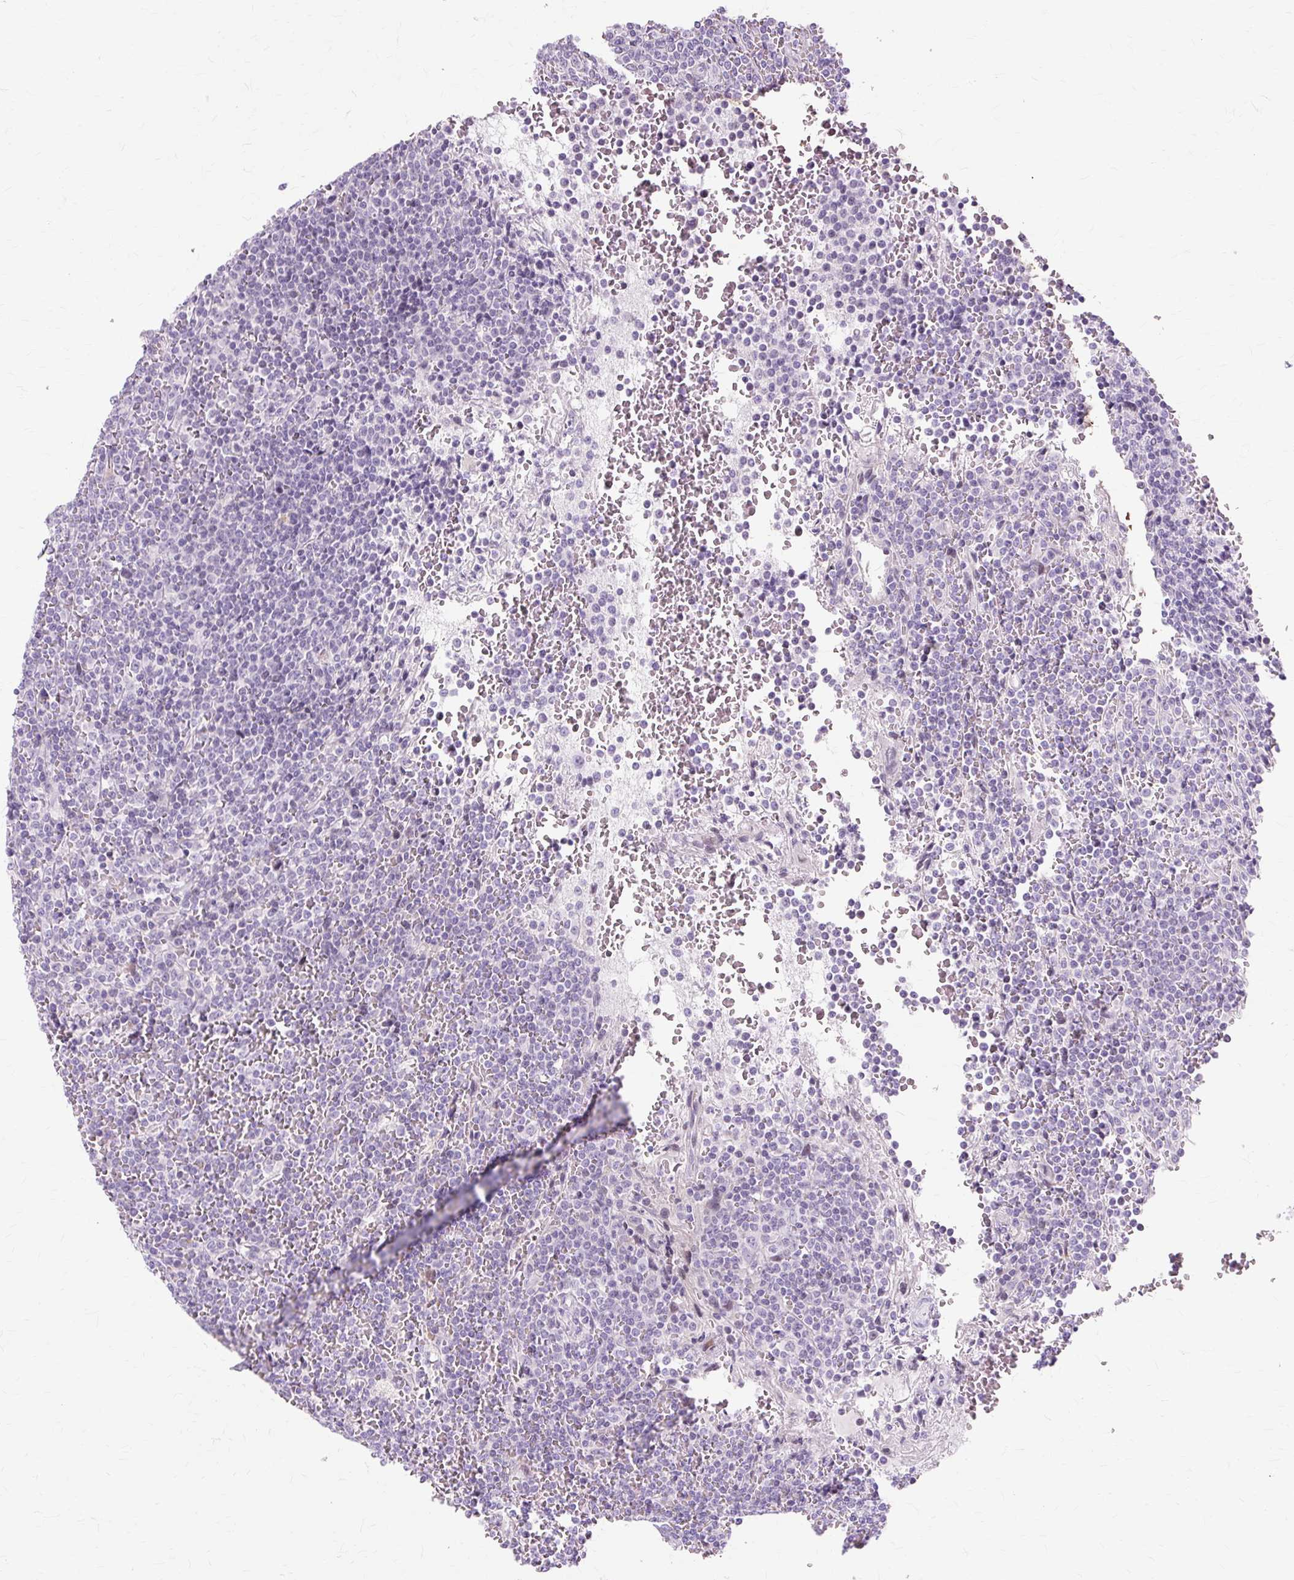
{"staining": {"intensity": "negative", "quantity": "none", "location": "none"}, "tissue": "lymphoma", "cell_type": "Tumor cells", "image_type": "cancer", "snomed": [{"axis": "morphology", "description": "Malignant lymphoma, non-Hodgkin's type, Low grade"}, {"axis": "topography", "description": "Spleen"}], "caption": "Protein analysis of lymphoma reveals no significant expression in tumor cells. (Brightfield microscopy of DAB (3,3'-diaminobenzidine) immunohistochemistry at high magnification).", "gene": "IRX2", "patient": {"sex": "female", "age": 19}}